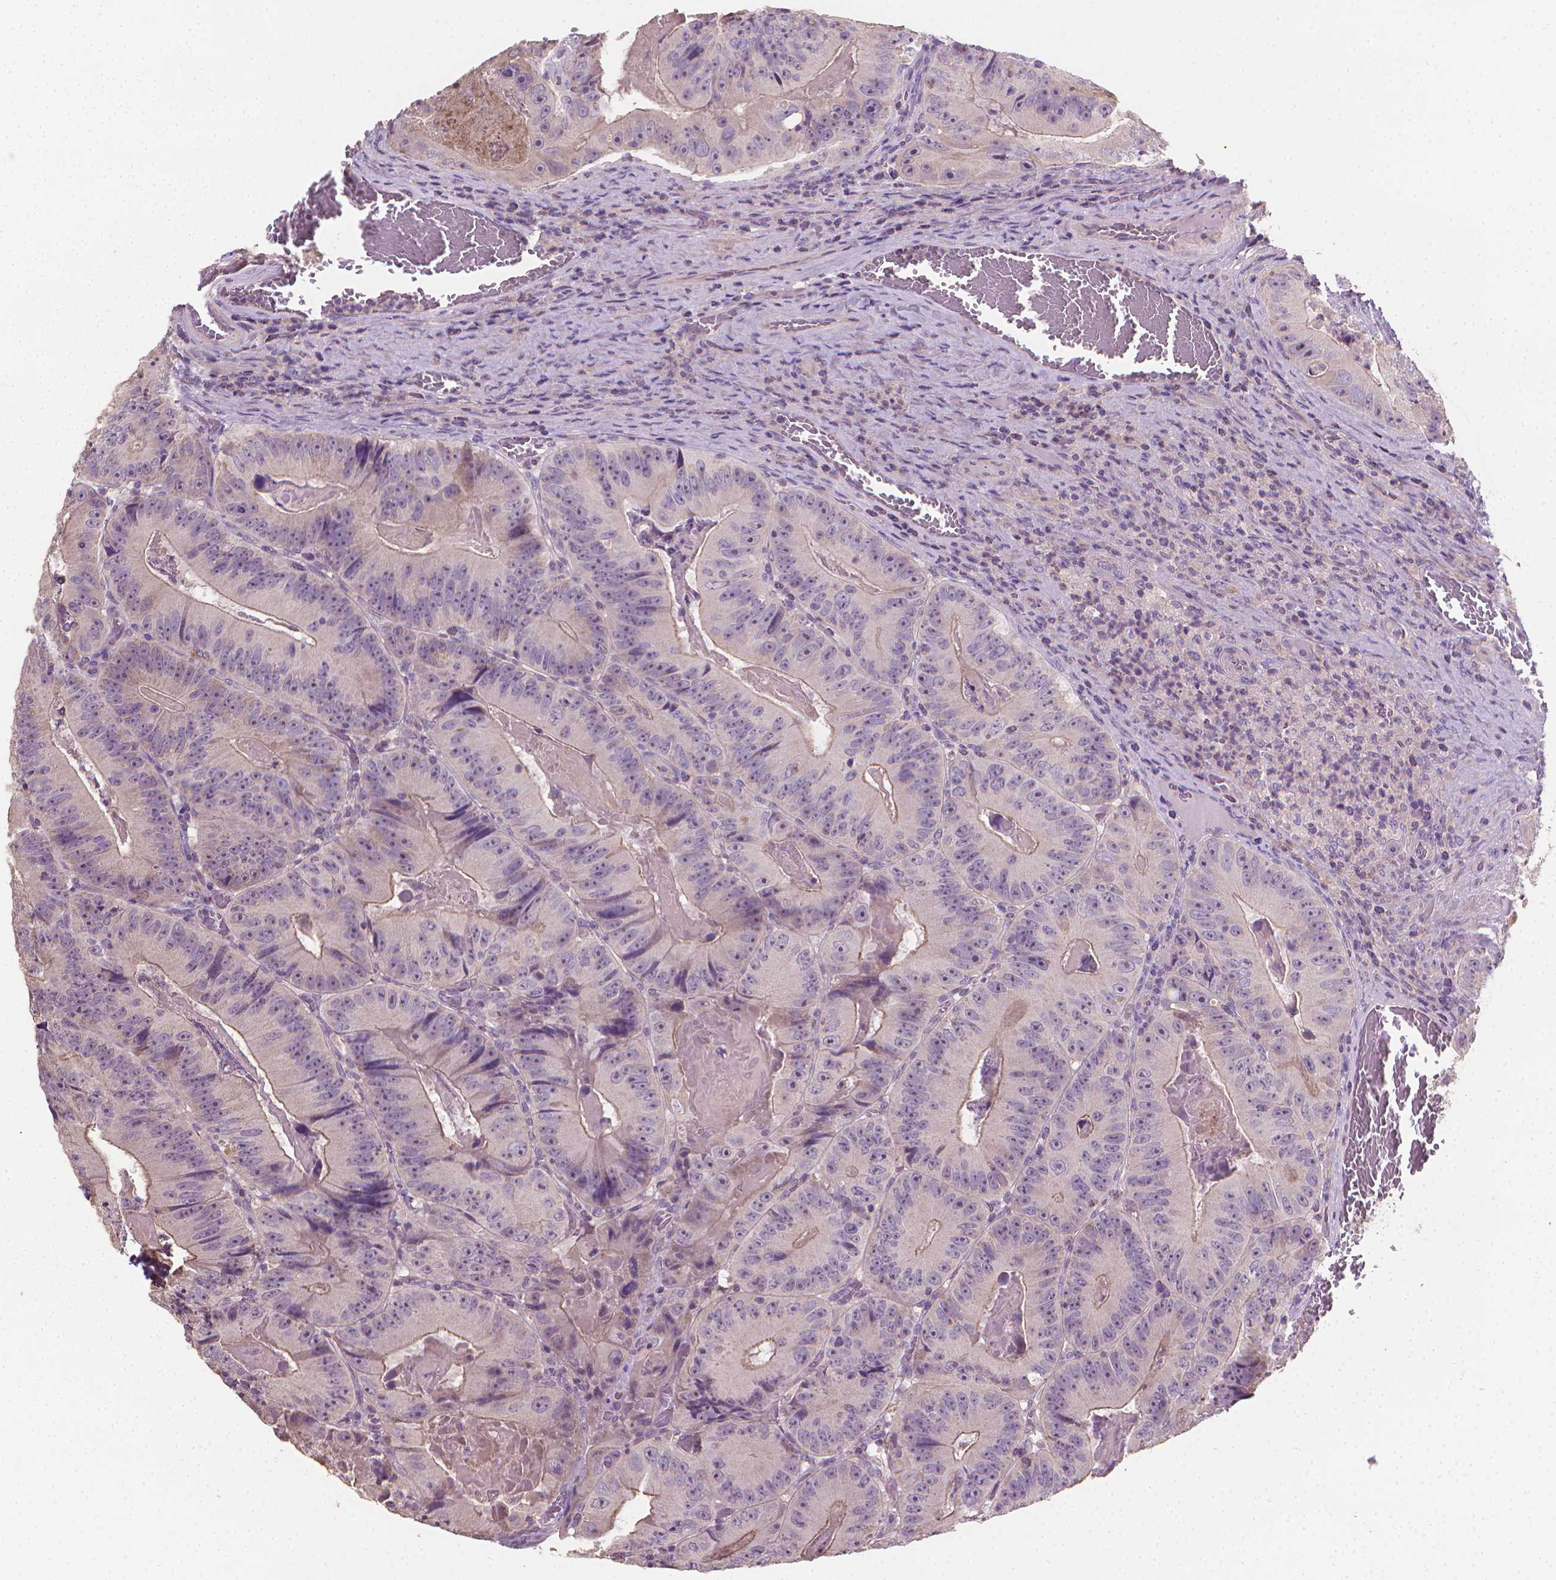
{"staining": {"intensity": "negative", "quantity": "none", "location": "none"}, "tissue": "colorectal cancer", "cell_type": "Tumor cells", "image_type": "cancer", "snomed": [{"axis": "morphology", "description": "Adenocarcinoma, NOS"}, {"axis": "topography", "description": "Colon"}], "caption": "Colorectal adenocarcinoma was stained to show a protein in brown. There is no significant staining in tumor cells. (Brightfield microscopy of DAB (3,3'-diaminobenzidine) immunohistochemistry (IHC) at high magnification).", "gene": "CATIP", "patient": {"sex": "female", "age": 86}}